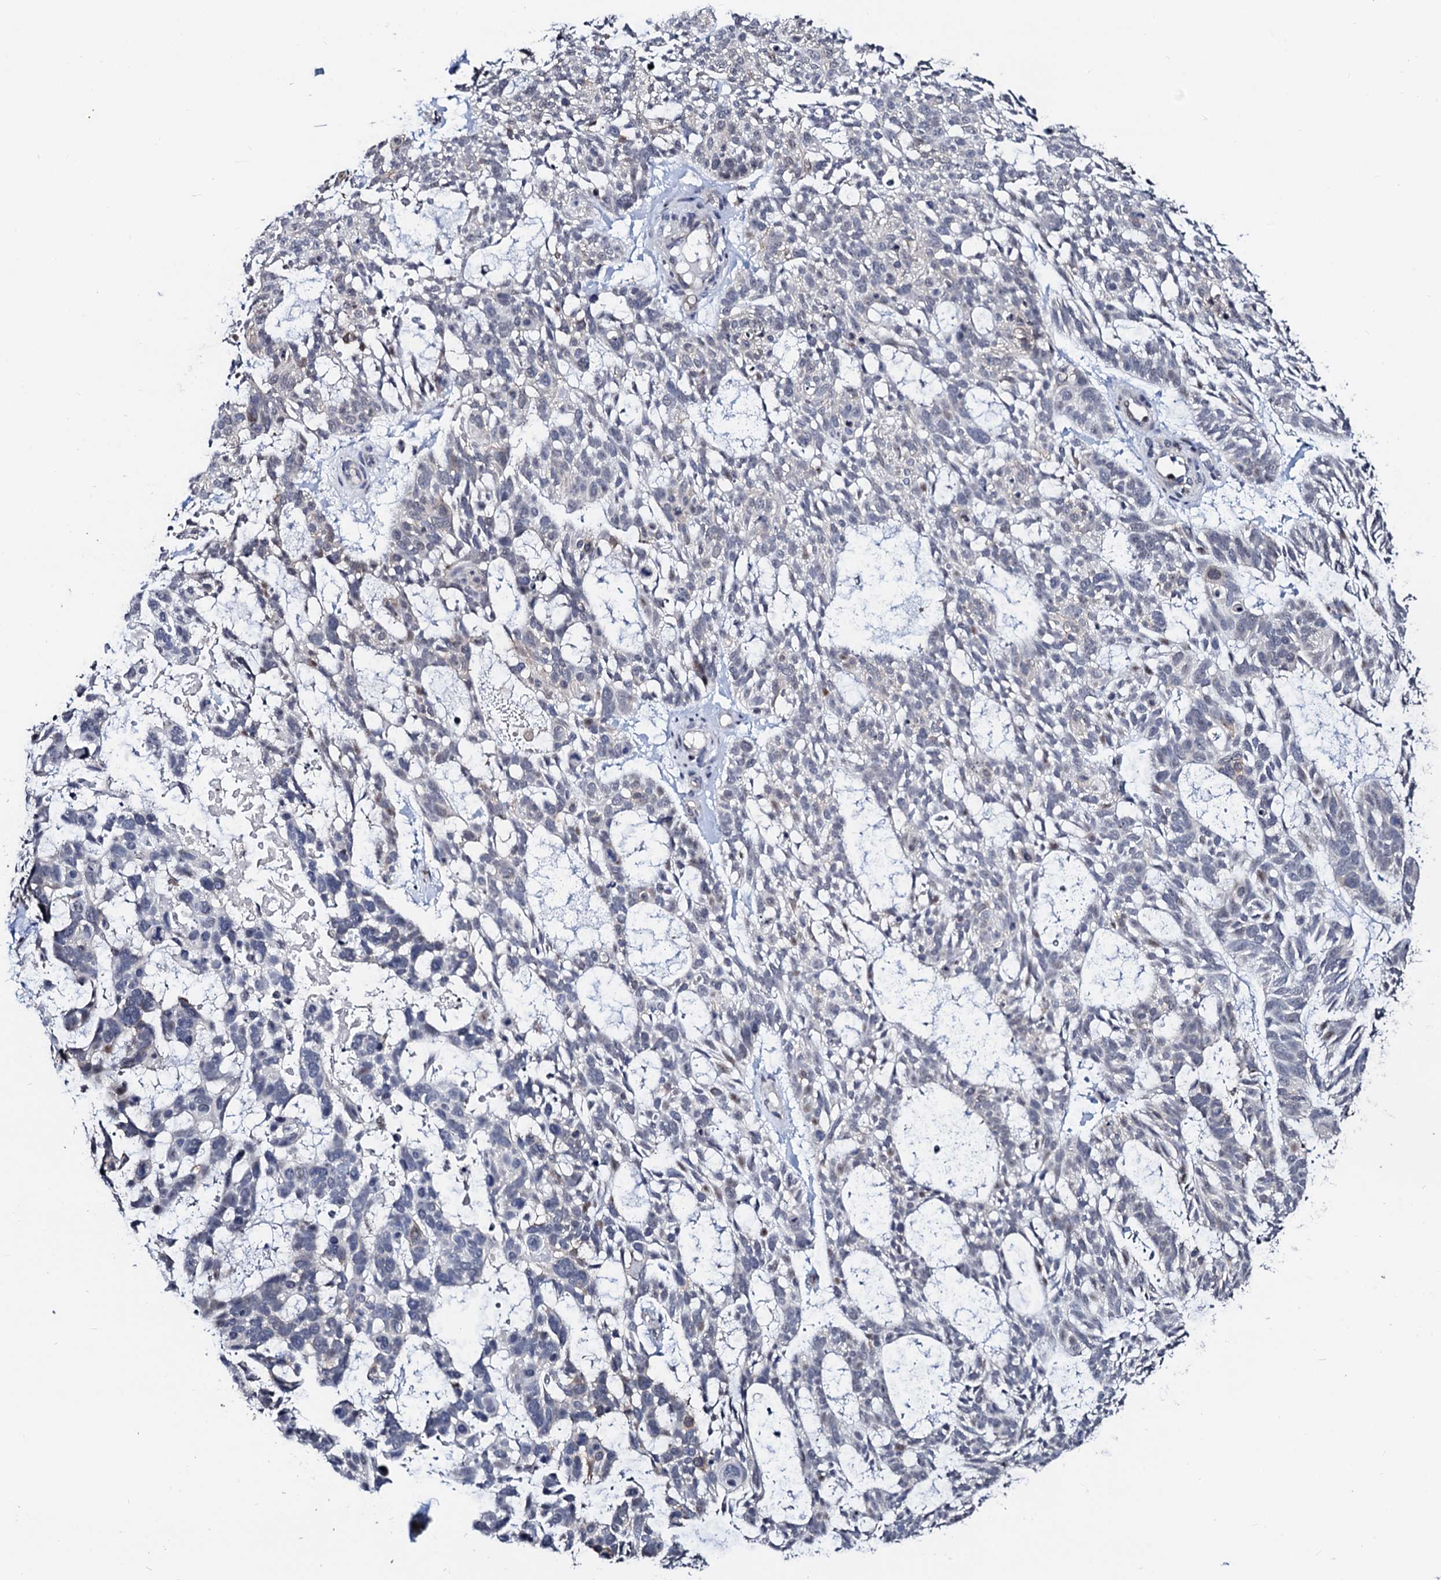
{"staining": {"intensity": "negative", "quantity": "none", "location": "none"}, "tissue": "skin cancer", "cell_type": "Tumor cells", "image_type": "cancer", "snomed": [{"axis": "morphology", "description": "Basal cell carcinoma"}, {"axis": "topography", "description": "Skin"}], "caption": "Human basal cell carcinoma (skin) stained for a protein using immunohistochemistry exhibits no staining in tumor cells.", "gene": "FAM222A", "patient": {"sex": "male", "age": 88}}